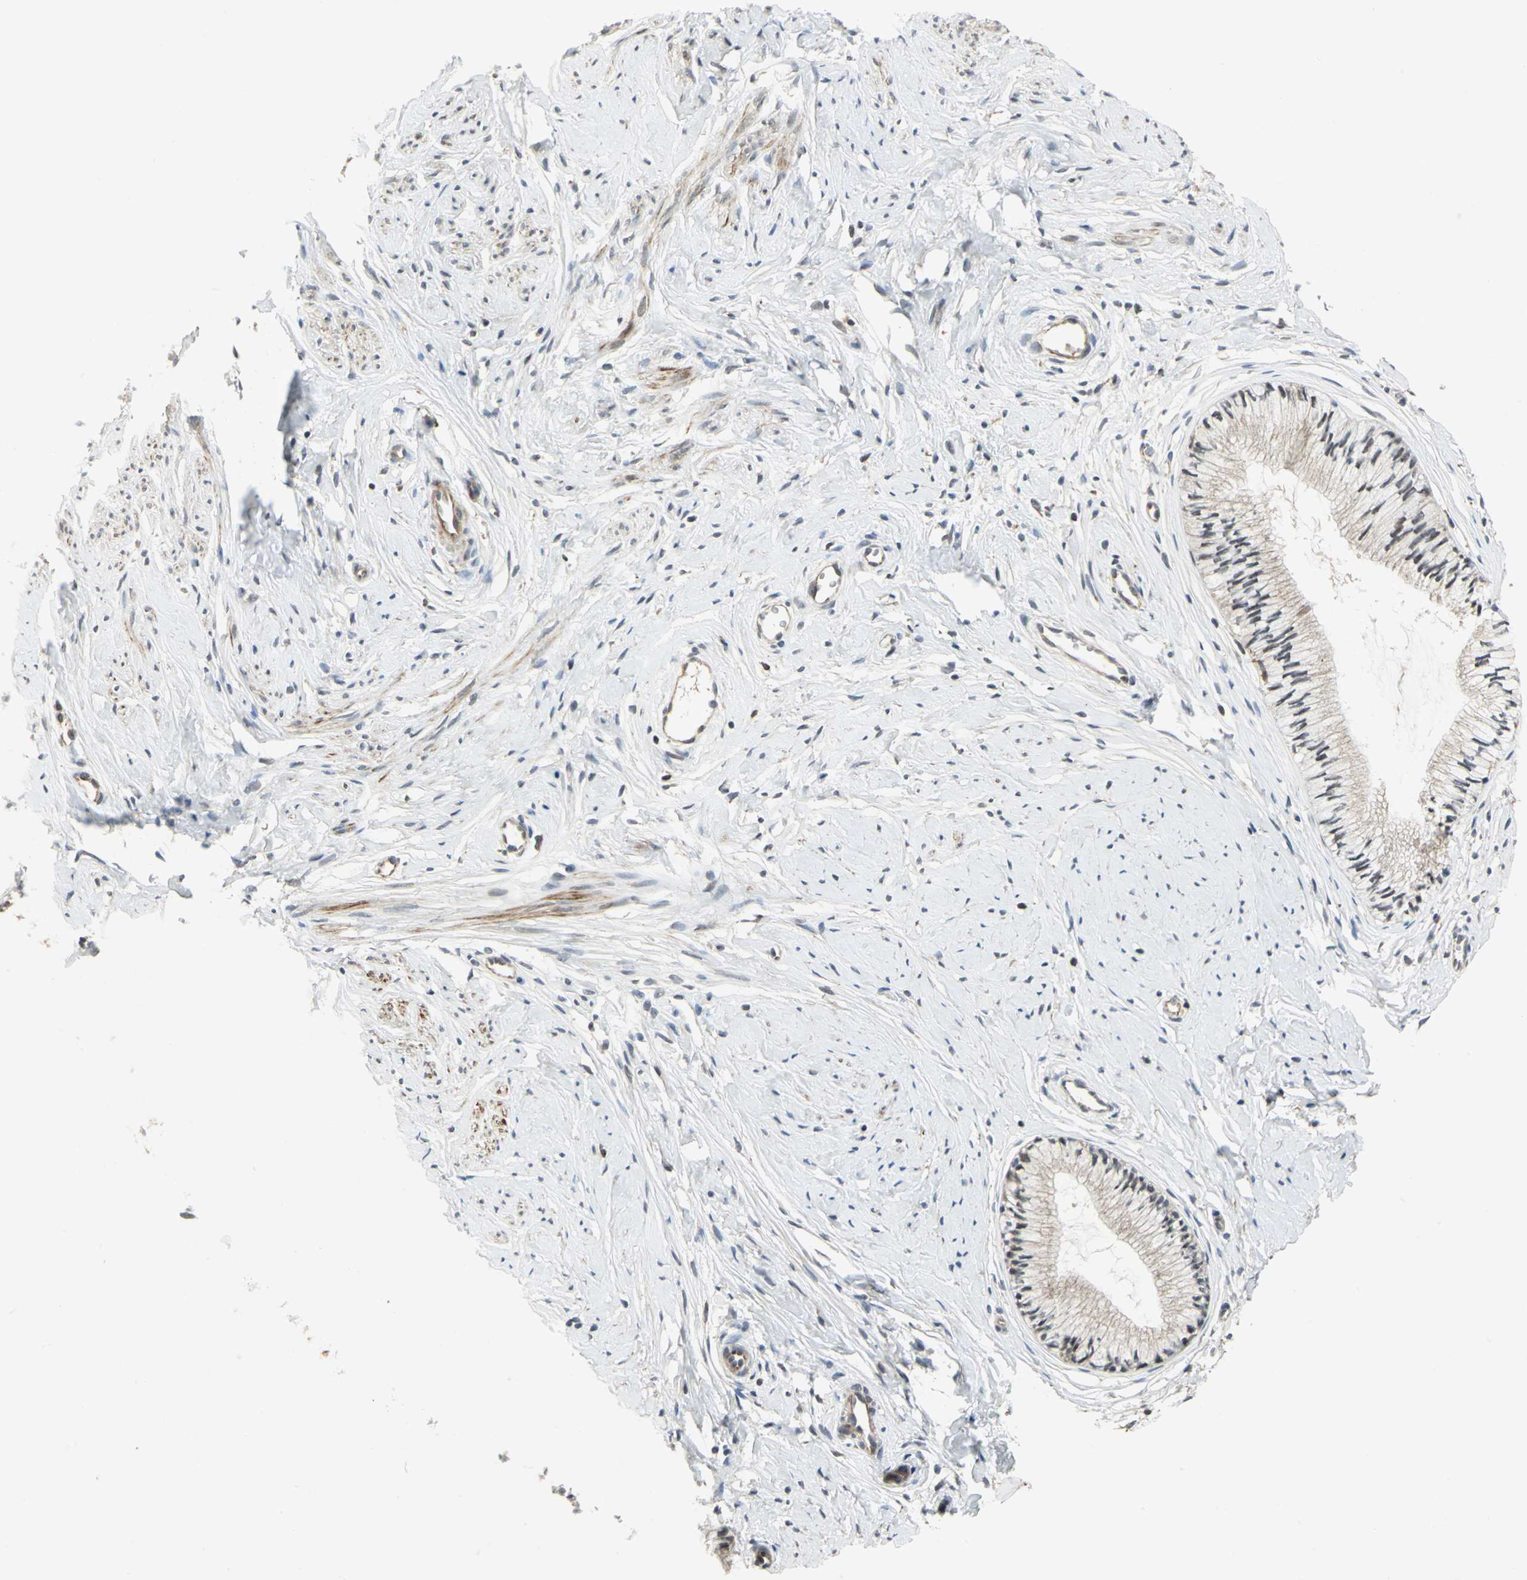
{"staining": {"intensity": "weak", "quantity": ">75%", "location": "cytoplasmic/membranous,nuclear"}, "tissue": "cervix", "cell_type": "Glandular cells", "image_type": "normal", "snomed": [{"axis": "morphology", "description": "Normal tissue, NOS"}, {"axis": "topography", "description": "Cervix"}], "caption": "A high-resolution histopathology image shows immunohistochemistry staining of normal cervix, which shows weak cytoplasmic/membranous,nuclear positivity in approximately >75% of glandular cells. (DAB IHC with brightfield microscopy, high magnification).", "gene": "PLAGL2", "patient": {"sex": "female", "age": 46}}